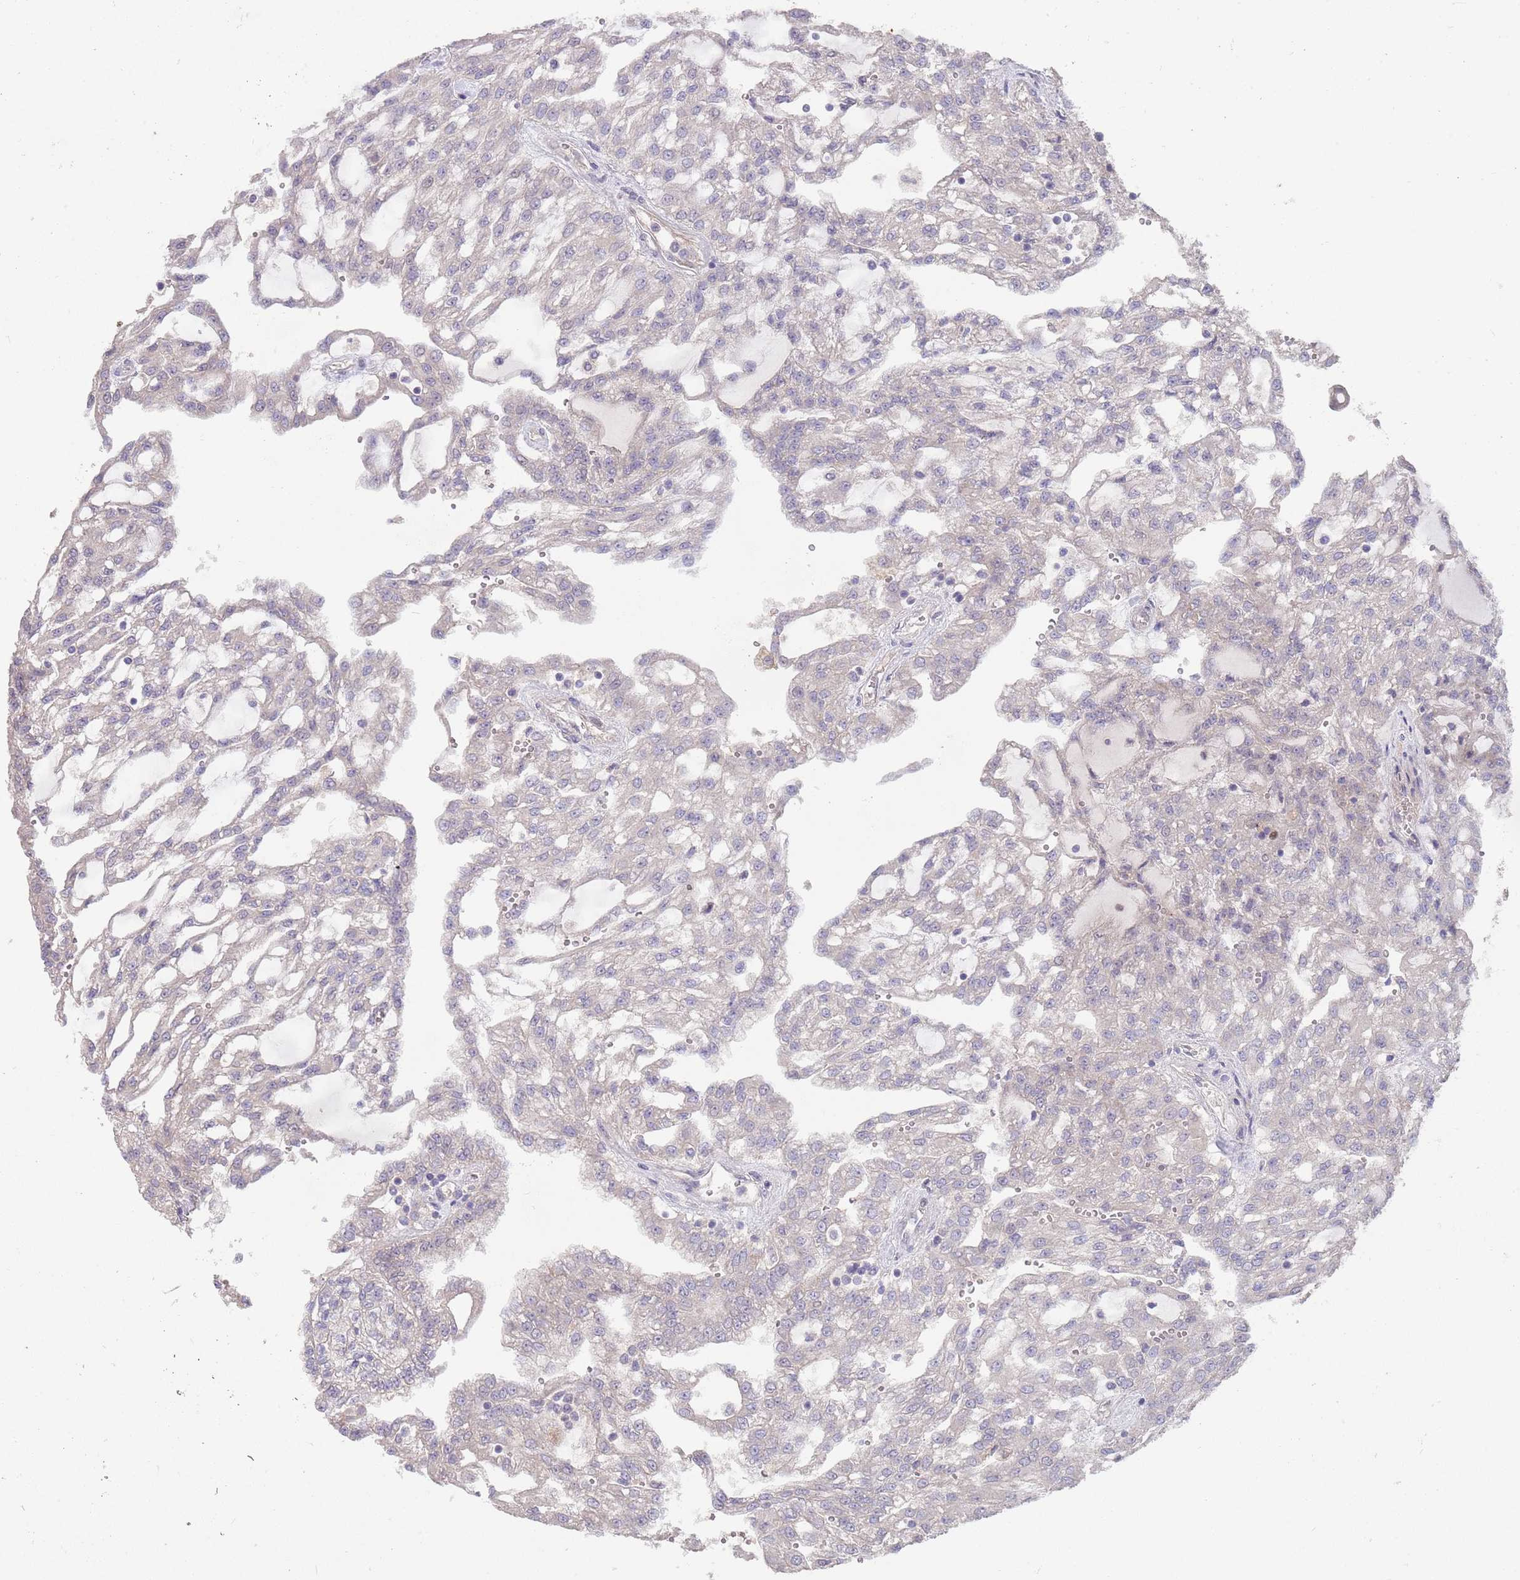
{"staining": {"intensity": "negative", "quantity": "none", "location": "none"}, "tissue": "renal cancer", "cell_type": "Tumor cells", "image_type": "cancer", "snomed": [{"axis": "morphology", "description": "Adenocarcinoma, NOS"}, {"axis": "topography", "description": "Kidney"}], "caption": "This is a micrograph of IHC staining of renal cancer (adenocarcinoma), which shows no positivity in tumor cells.", "gene": "MEI1", "patient": {"sex": "male", "age": 63}}